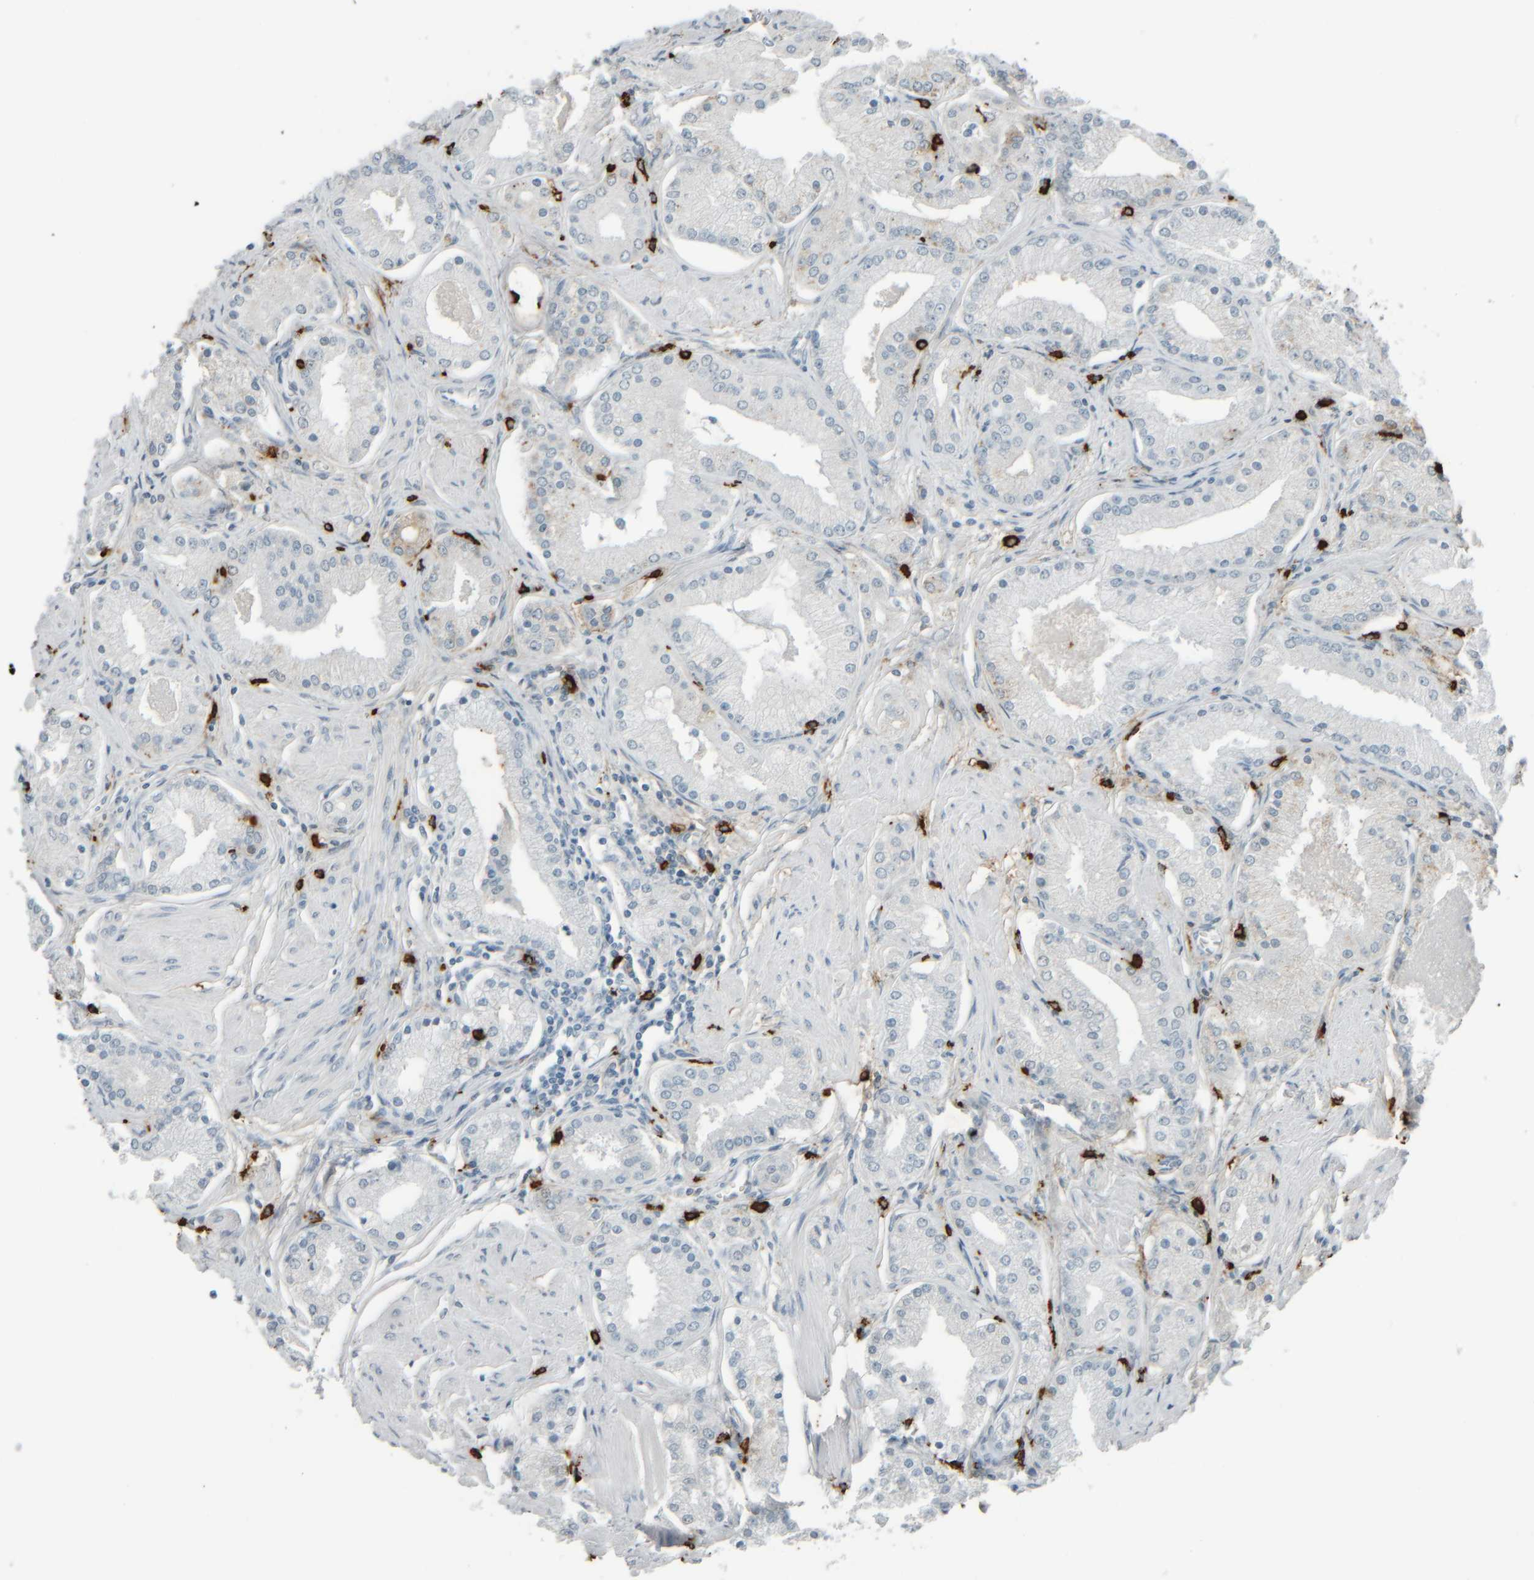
{"staining": {"intensity": "negative", "quantity": "none", "location": "none"}, "tissue": "prostate cancer", "cell_type": "Tumor cells", "image_type": "cancer", "snomed": [{"axis": "morphology", "description": "Adenocarcinoma, High grade"}, {"axis": "topography", "description": "Prostate"}], "caption": "Photomicrograph shows no significant protein staining in tumor cells of high-grade adenocarcinoma (prostate).", "gene": "TPSAB1", "patient": {"sex": "male", "age": 66}}